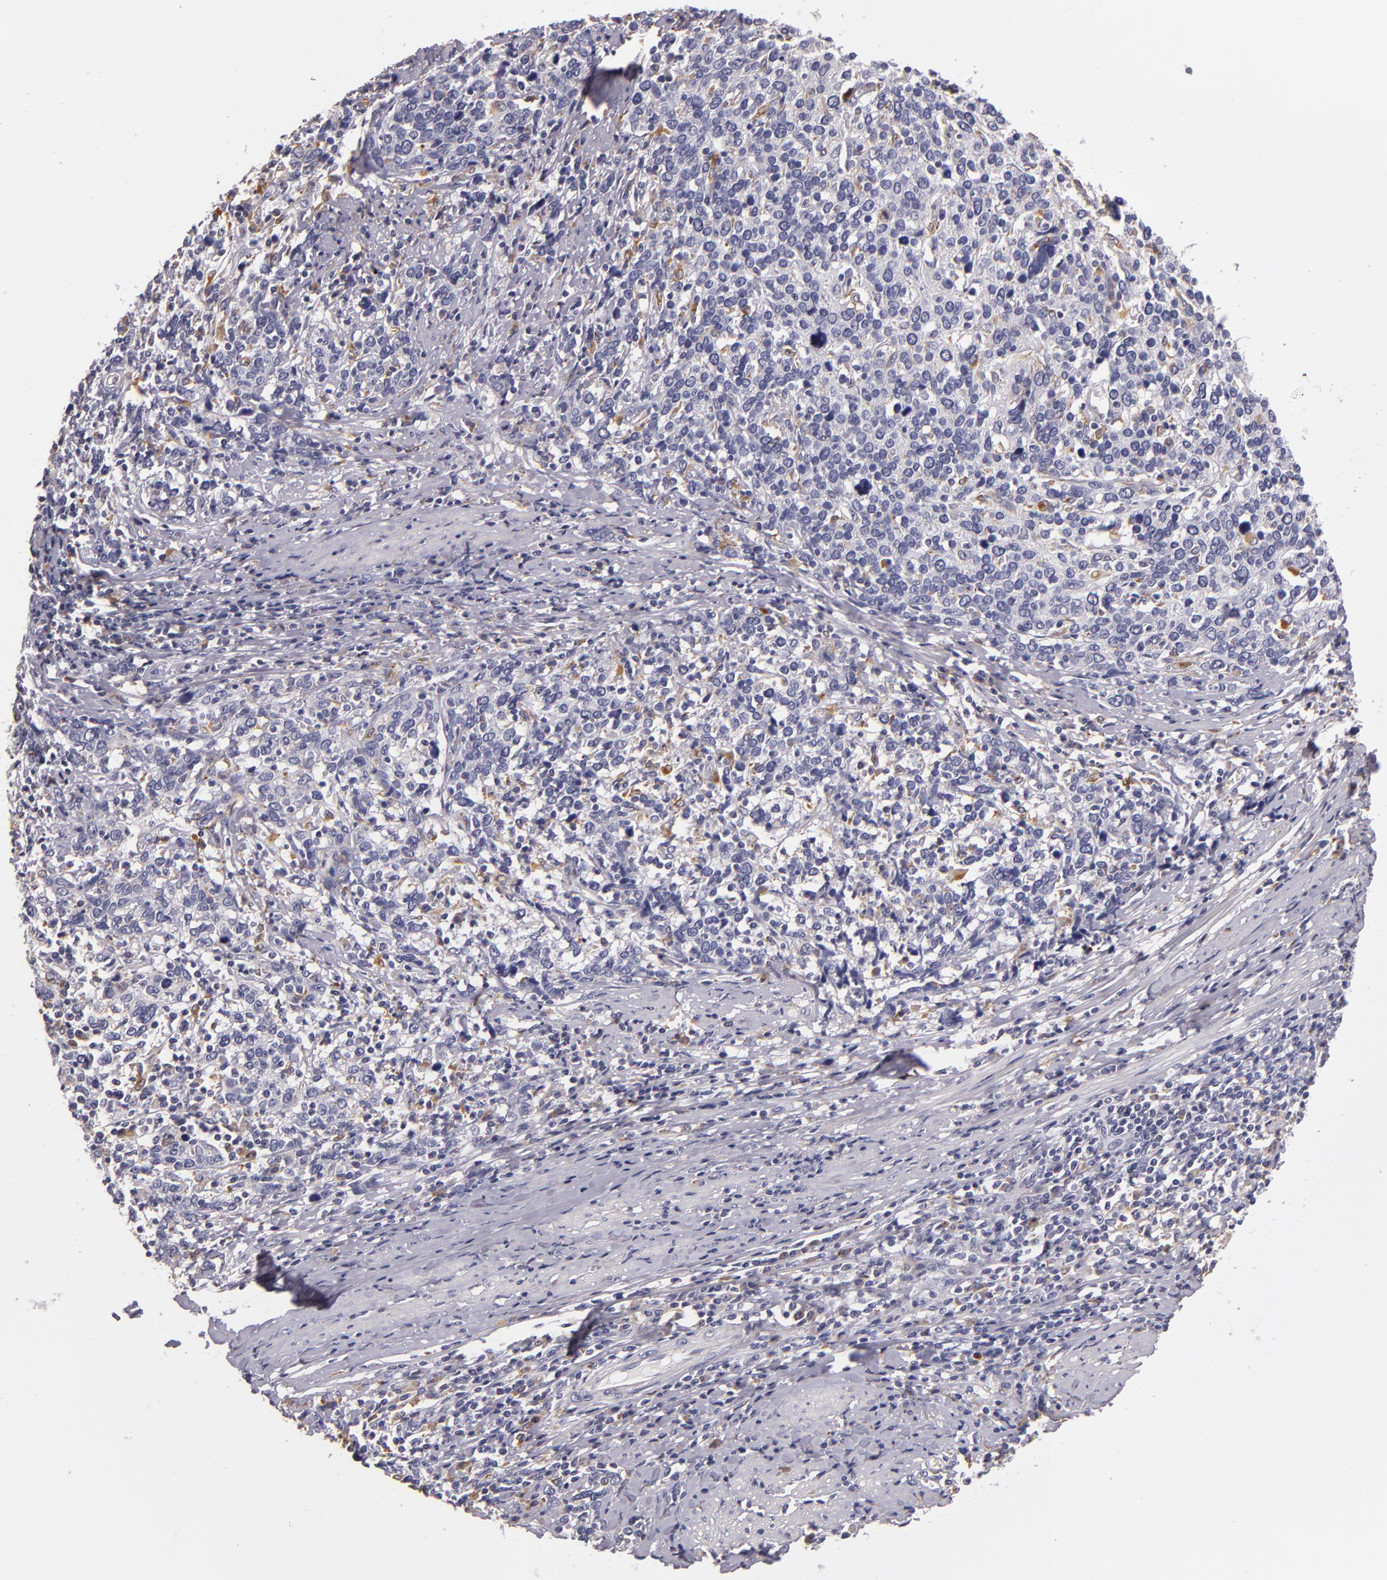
{"staining": {"intensity": "negative", "quantity": "none", "location": "none"}, "tissue": "cervical cancer", "cell_type": "Tumor cells", "image_type": "cancer", "snomed": [{"axis": "morphology", "description": "Squamous cell carcinoma, NOS"}, {"axis": "topography", "description": "Cervix"}], "caption": "Tumor cells are negative for protein expression in human squamous cell carcinoma (cervical).", "gene": "TLR8", "patient": {"sex": "female", "age": 41}}